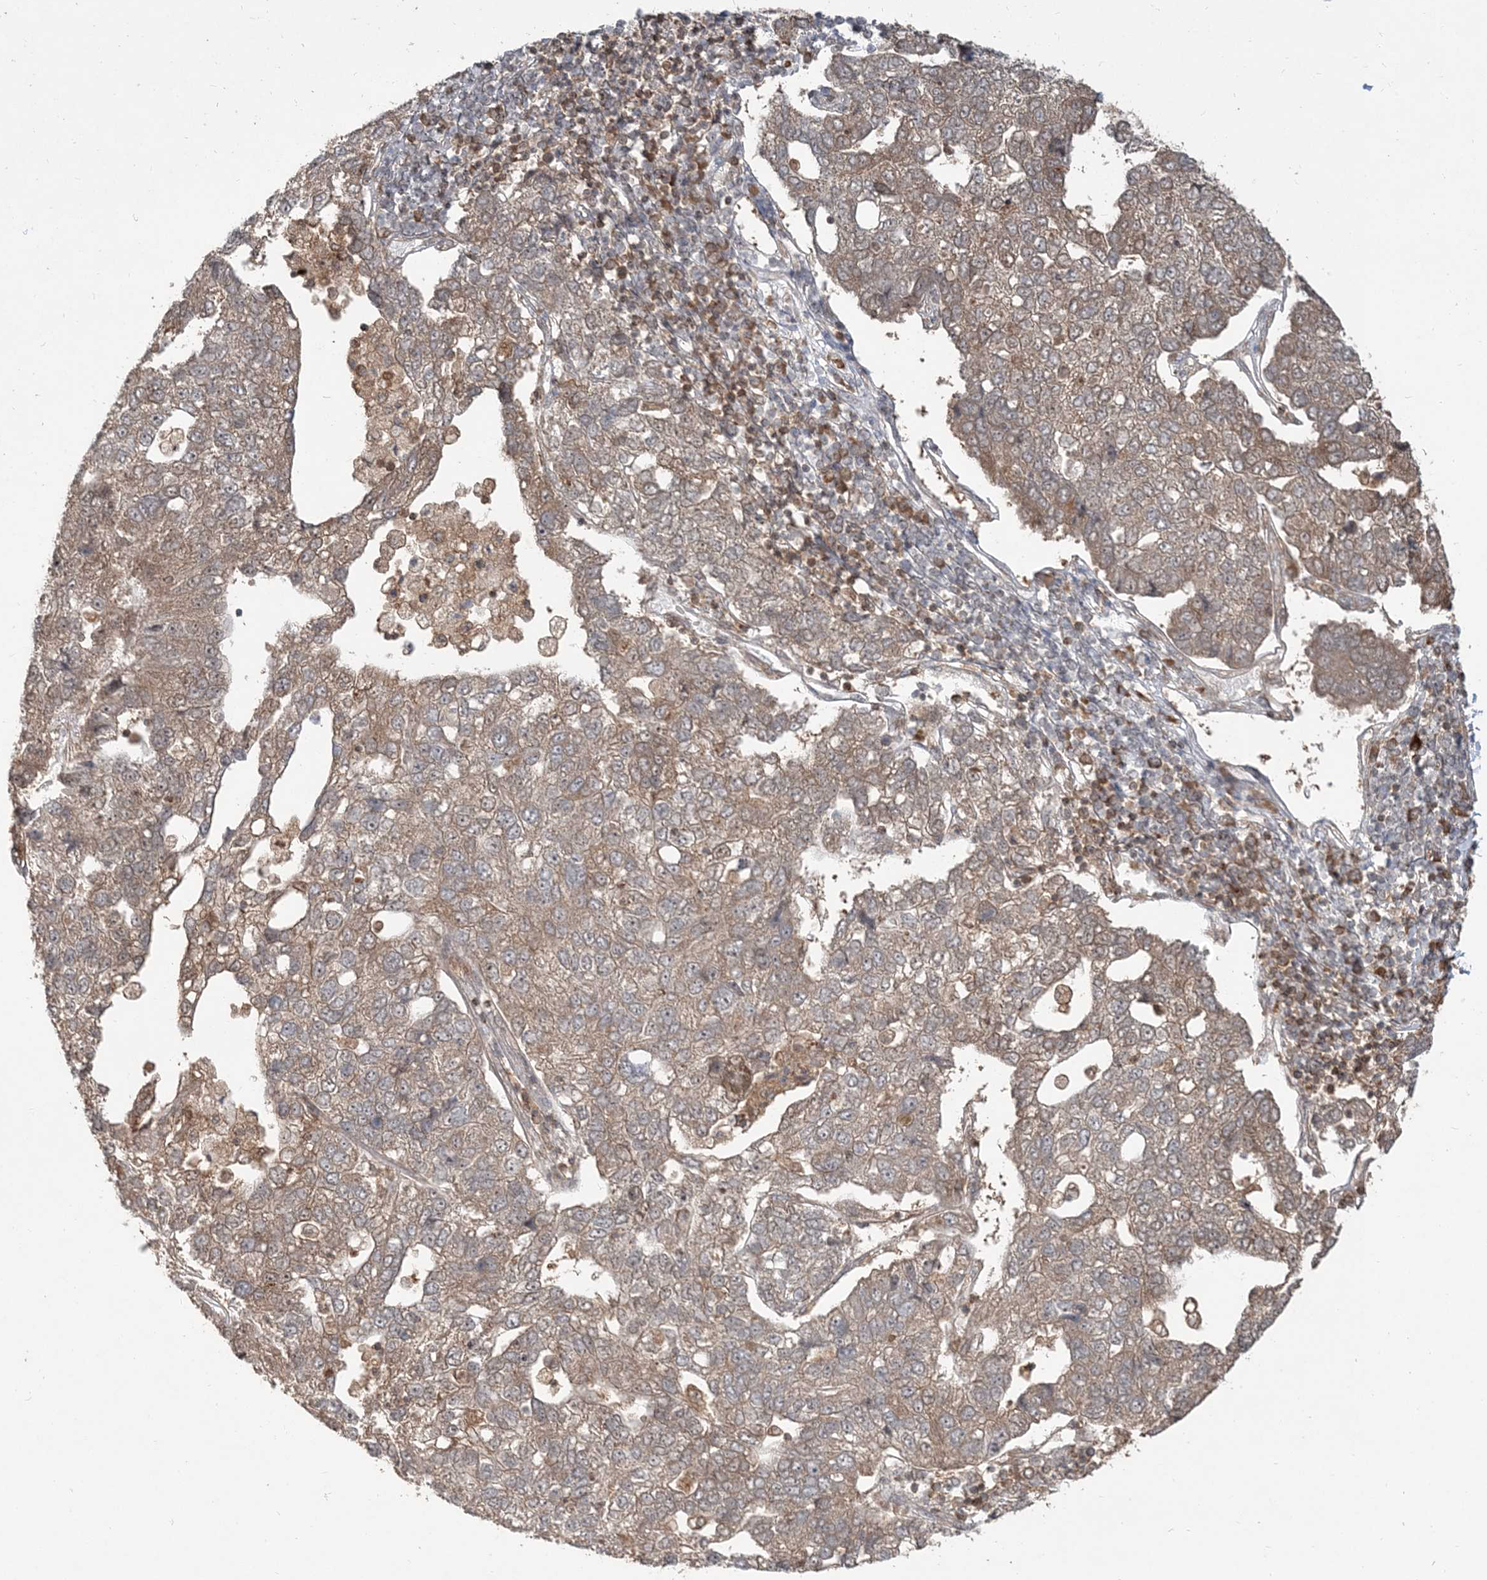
{"staining": {"intensity": "moderate", "quantity": "25%-75%", "location": "cytoplasmic/membranous"}, "tissue": "pancreatic cancer", "cell_type": "Tumor cells", "image_type": "cancer", "snomed": [{"axis": "morphology", "description": "Adenocarcinoma, NOS"}, {"axis": "topography", "description": "Pancreas"}], "caption": "Approximately 25%-75% of tumor cells in adenocarcinoma (pancreatic) show moderate cytoplasmic/membranous protein positivity as visualized by brown immunohistochemical staining.", "gene": "CAB39", "patient": {"sex": "female", "age": 61}}